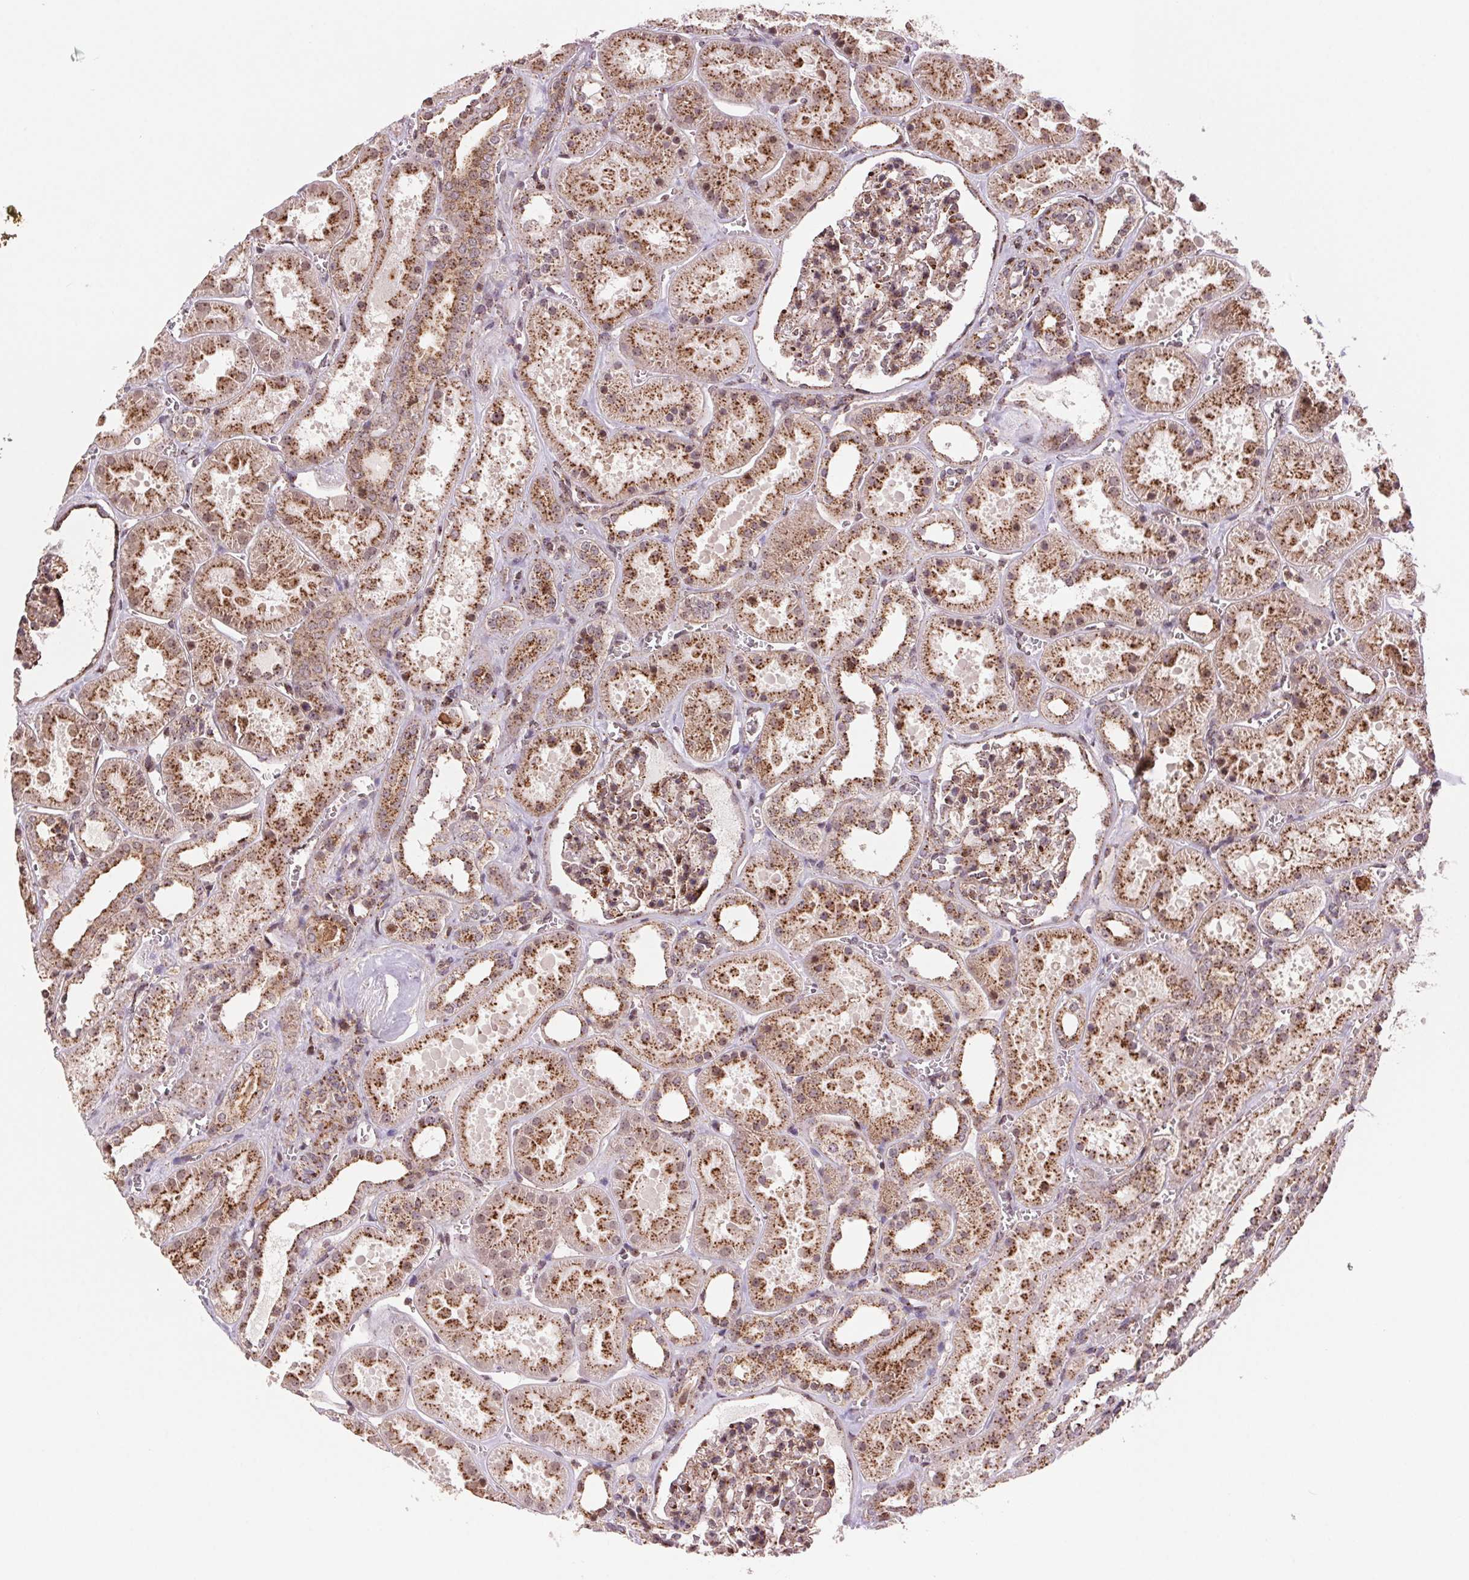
{"staining": {"intensity": "moderate", "quantity": "25%-75%", "location": "cytoplasmic/membranous"}, "tissue": "kidney", "cell_type": "Cells in glomeruli", "image_type": "normal", "snomed": [{"axis": "morphology", "description": "Normal tissue, NOS"}, {"axis": "topography", "description": "Kidney"}], "caption": "Cells in glomeruli reveal medium levels of moderate cytoplasmic/membranous positivity in about 25%-75% of cells in unremarkable human kidney. (DAB (3,3'-diaminobenzidine) = brown stain, brightfield microscopy at high magnification).", "gene": "CHMP4B", "patient": {"sex": "female", "age": 41}}